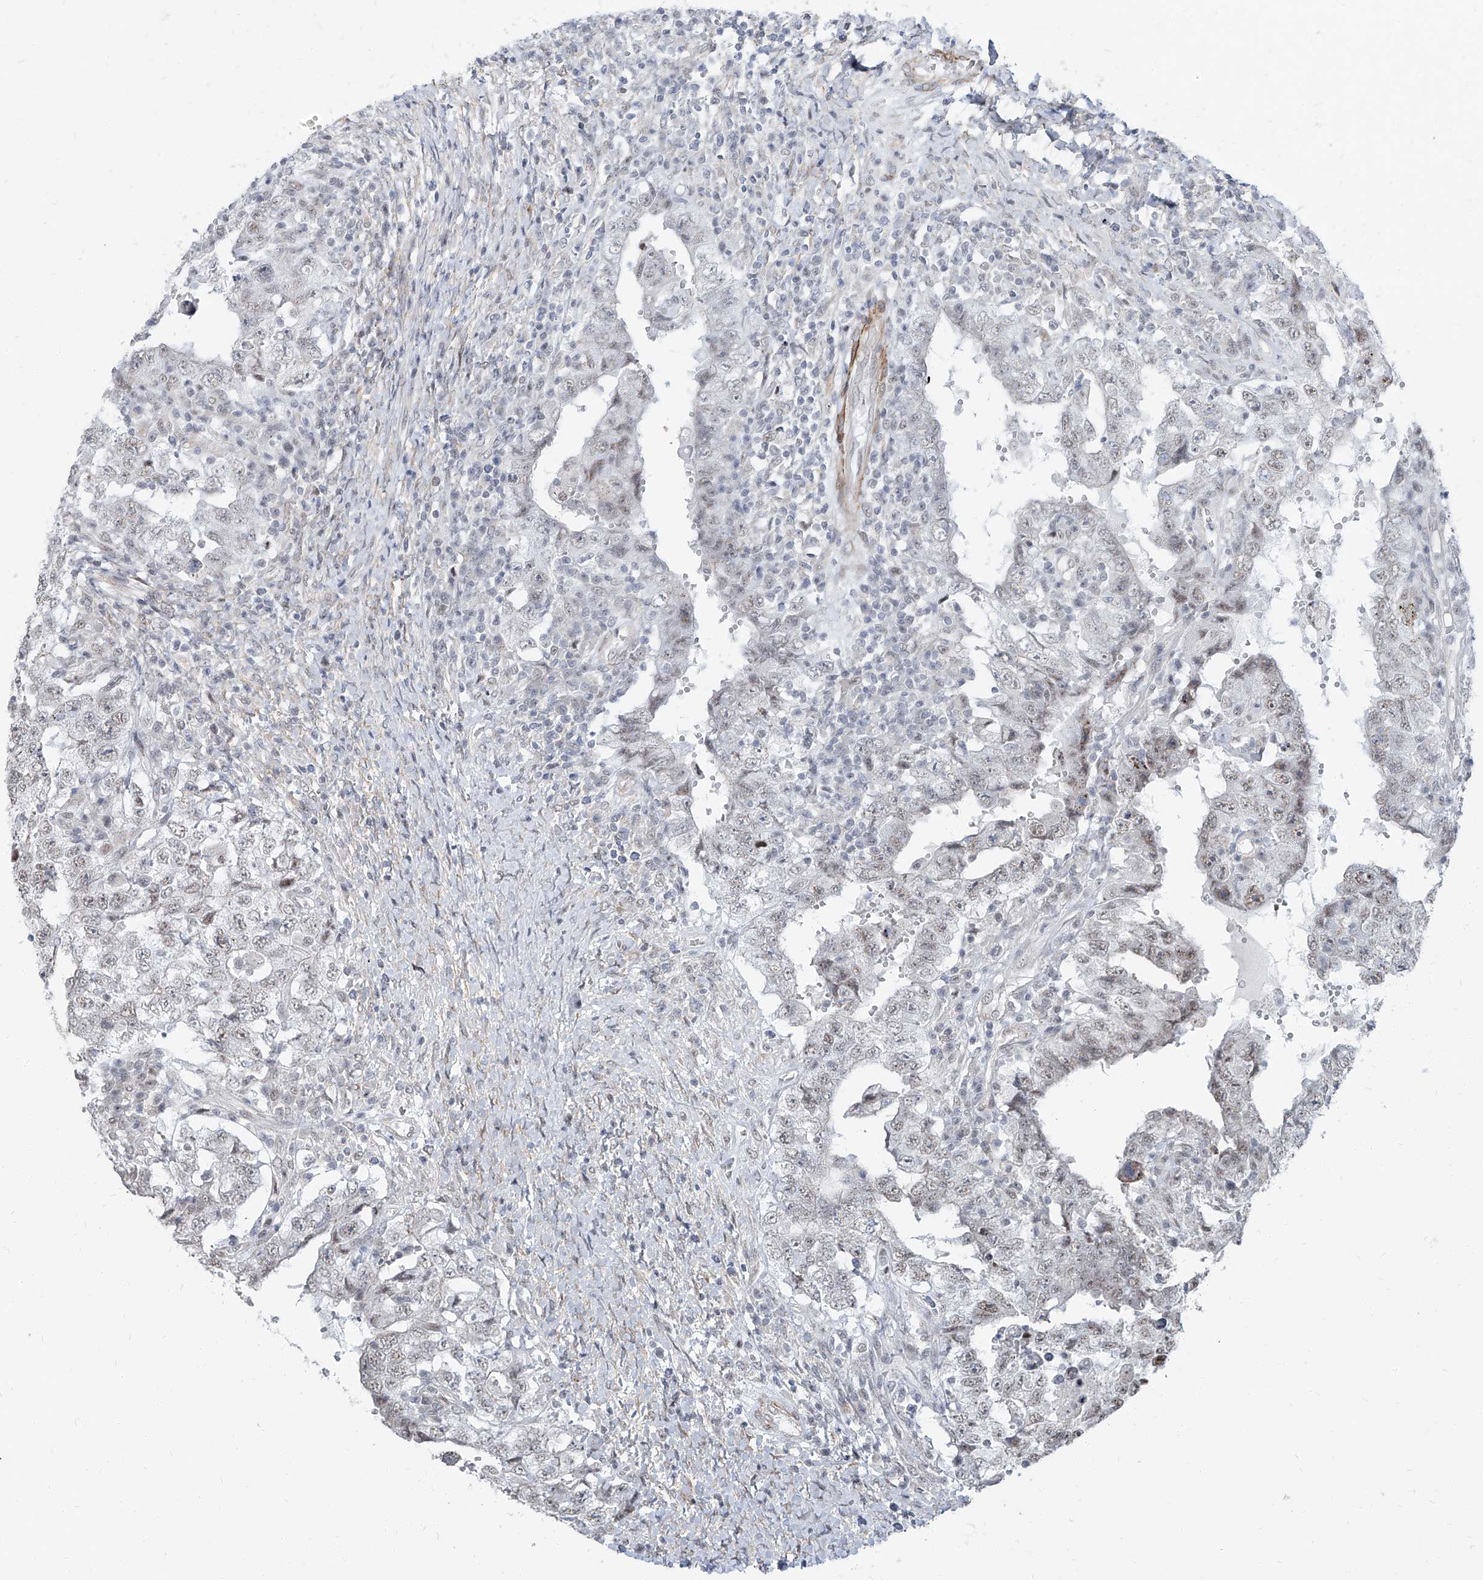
{"staining": {"intensity": "weak", "quantity": "<25%", "location": "nuclear"}, "tissue": "testis cancer", "cell_type": "Tumor cells", "image_type": "cancer", "snomed": [{"axis": "morphology", "description": "Carcinoma, Embryonal, NOS"}, {"axis": "topography", "description": "Testis"}], "caption": "Tumor cells are negative for protein expression in human embryonal carcinoma (testis). Brightfield microscopy of immunohistochemistry (IHC) stained with DAB (3,3'-diaminobenzidine) (brown) and hematoxylin (blue), captured at high magnification.", "gene": "TXLNB", "patient": {"sex": "male", "age": 26}}